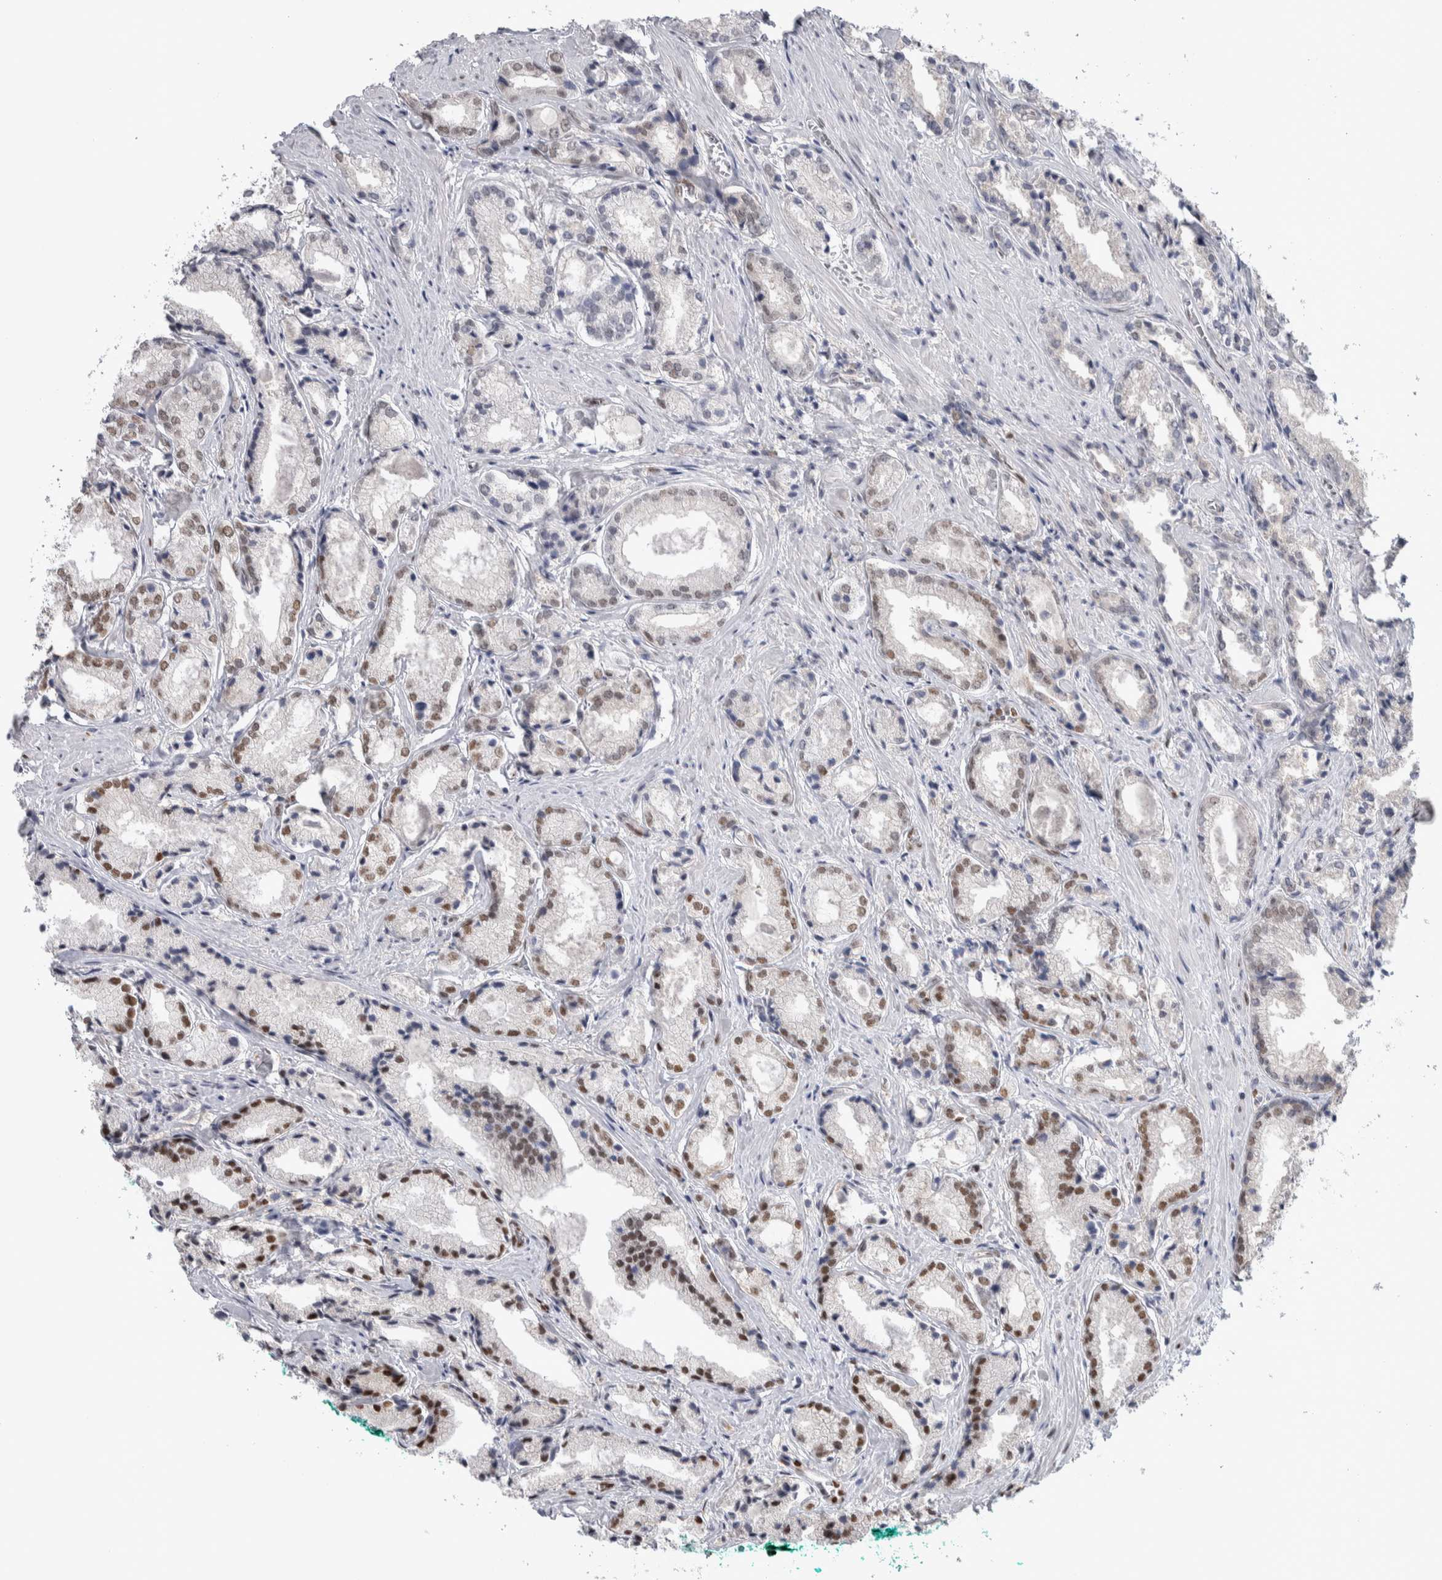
{"staining": {"intensity": "moderate", "quantity": "<25%", "location": "nuclear"}, "tissue": "prostate cancer", "cell_type": "Tumor cells", "image_type": "cancer", "snomed": [{"axis": "morphology", "description": "Adenocarcinoma, Low grade"}, {"axis": "topography", "description": "Prostate"}], "caption": "The immunohistochemical stain labels moderate nuclear positivity in tumor cells of prostate cancer tissue.", "gene": "TAX1BP1", "patient": {"sex": "male", "age": 62}}